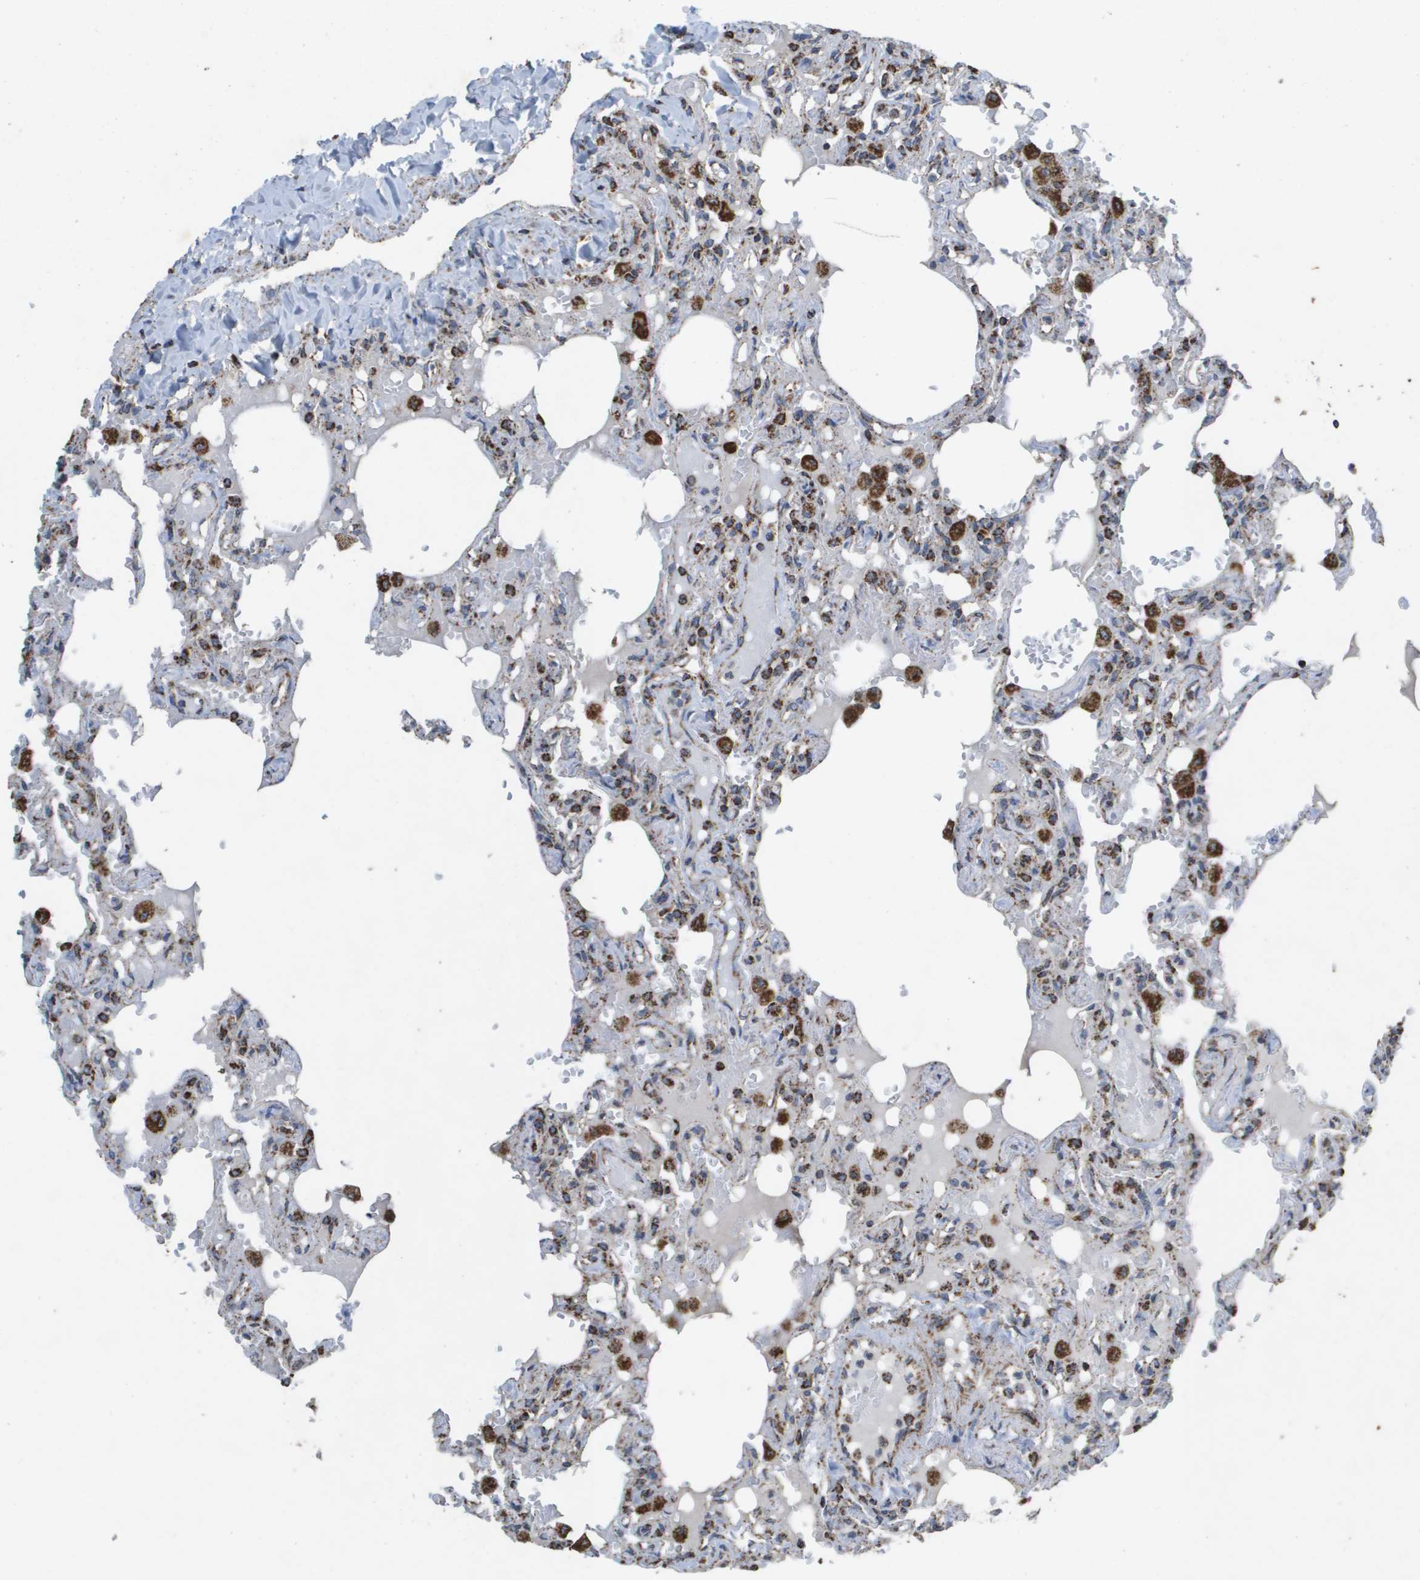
{"staining": {"intensity": "moderate", "quantity": ">75%", "location": "cytoplasmic/membranous"}, "tissue": "lung", "cell_type": "Alveolar cells", "image_type": "normal", "snomed": [{"axis": "morphology", "description": "Normal tissue, NOS"}, {"axis": "topography", "description": "Lung"}], "caption": "Lung stained with IHC shows moderate cytoplasmic/membranous positivity in approximately >75% of alveolar cells.", "gene": "HSPE1", "patient": {"sex": "male", "age": 21}}